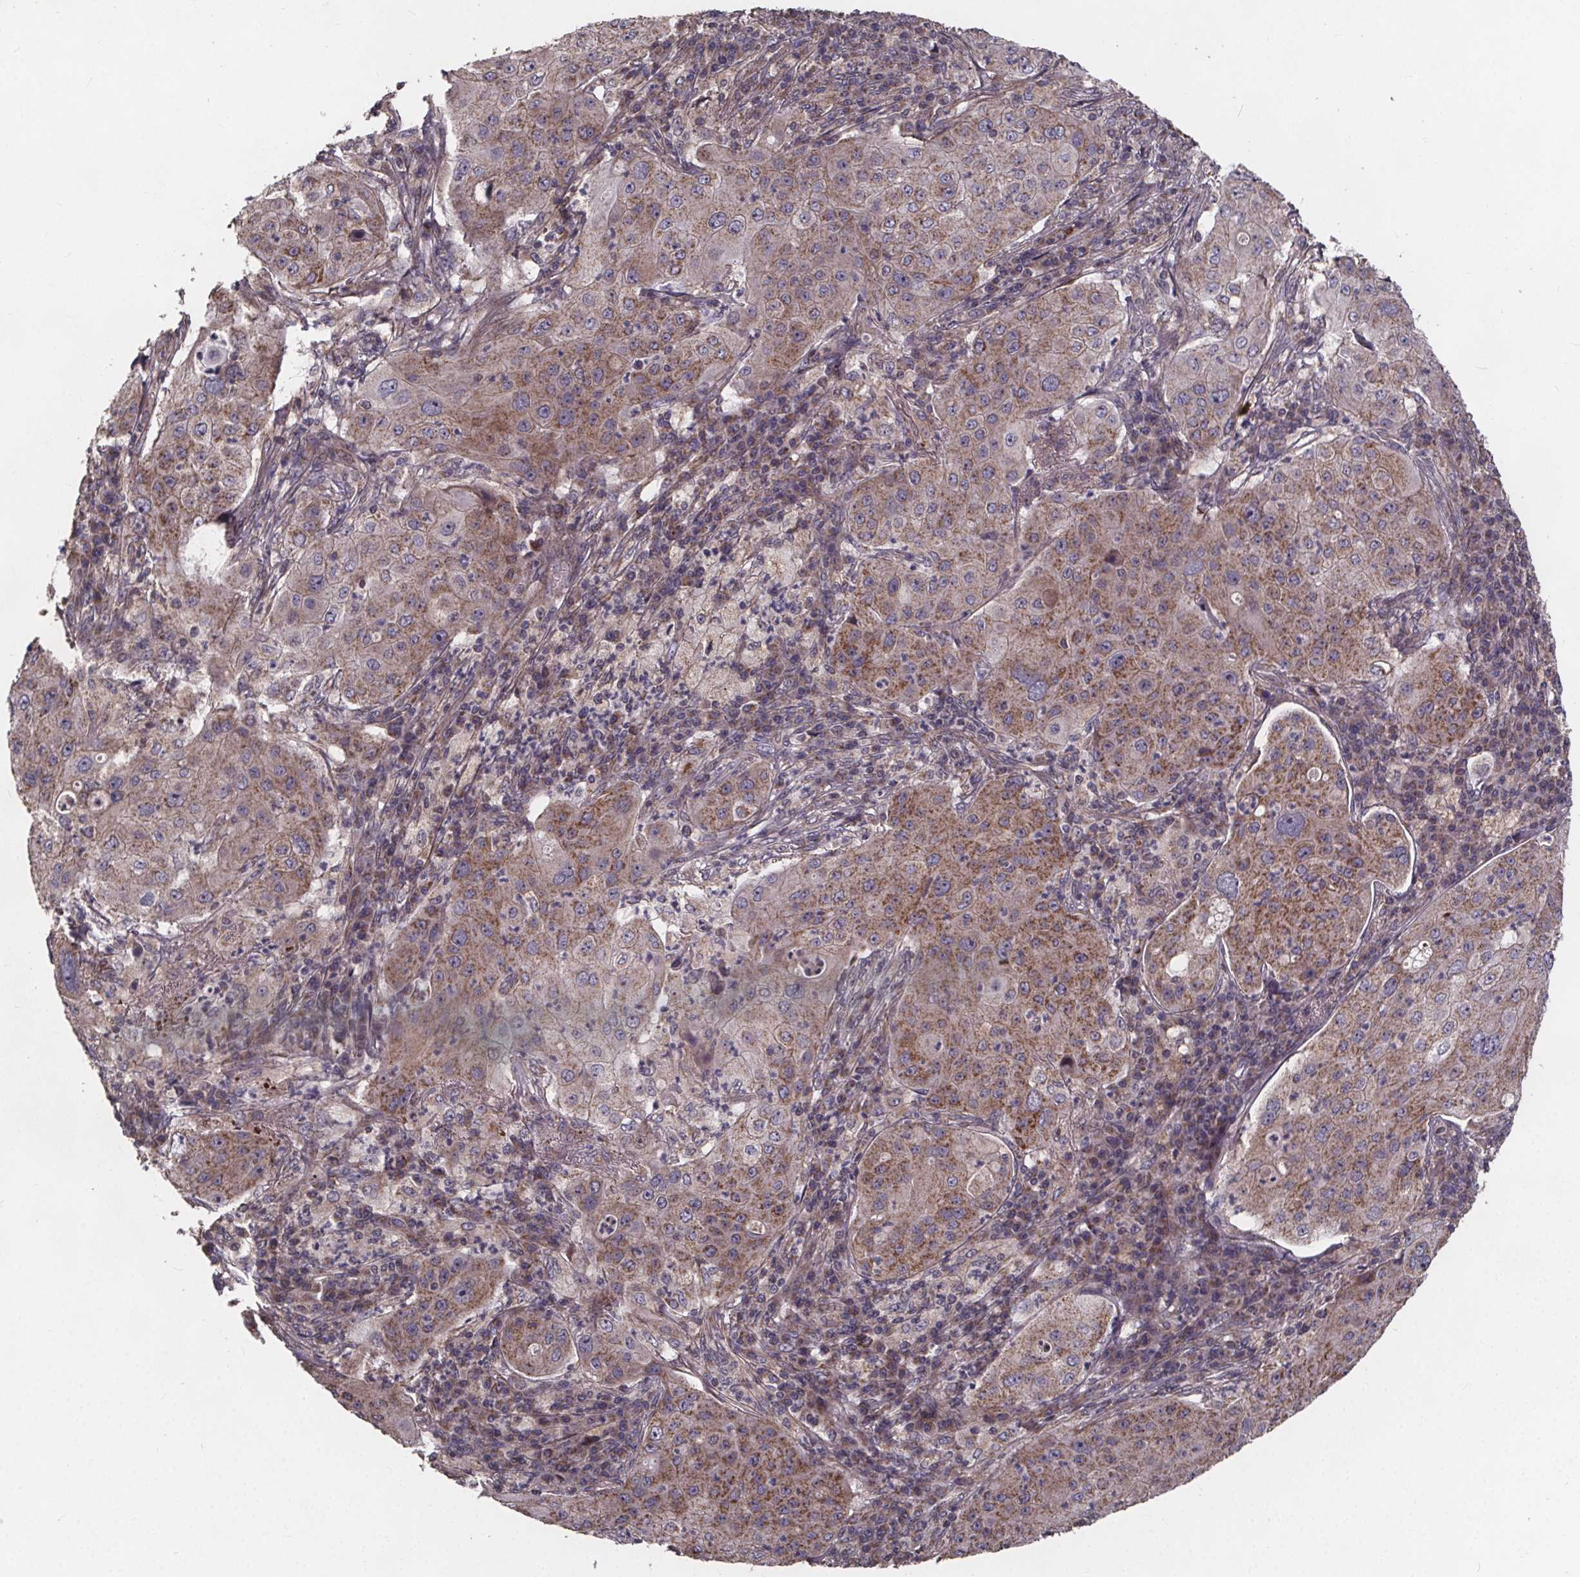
{"staining": {"intensity": "moderate", "quantity": ">75%", "location": "cytoplasmic/membranous"}, "tissue": "lung cancer", "cell_type": "Tumor cells", "image_type": "cancer", "snomed": [{"axis": "morphology", "description": "Squamous cell carcinoma, NOS"}, {"axis": "topography", "description": "Lung"}], "caption": "A medium amount of moderate cytoplasmic/membranous staining is identified in approximately >75% of tumor cells in lung cancer (squamous cell carcinoma) tissue.", "gene": "YME1L1", "patient": {"sex": "female", "age": 59}}